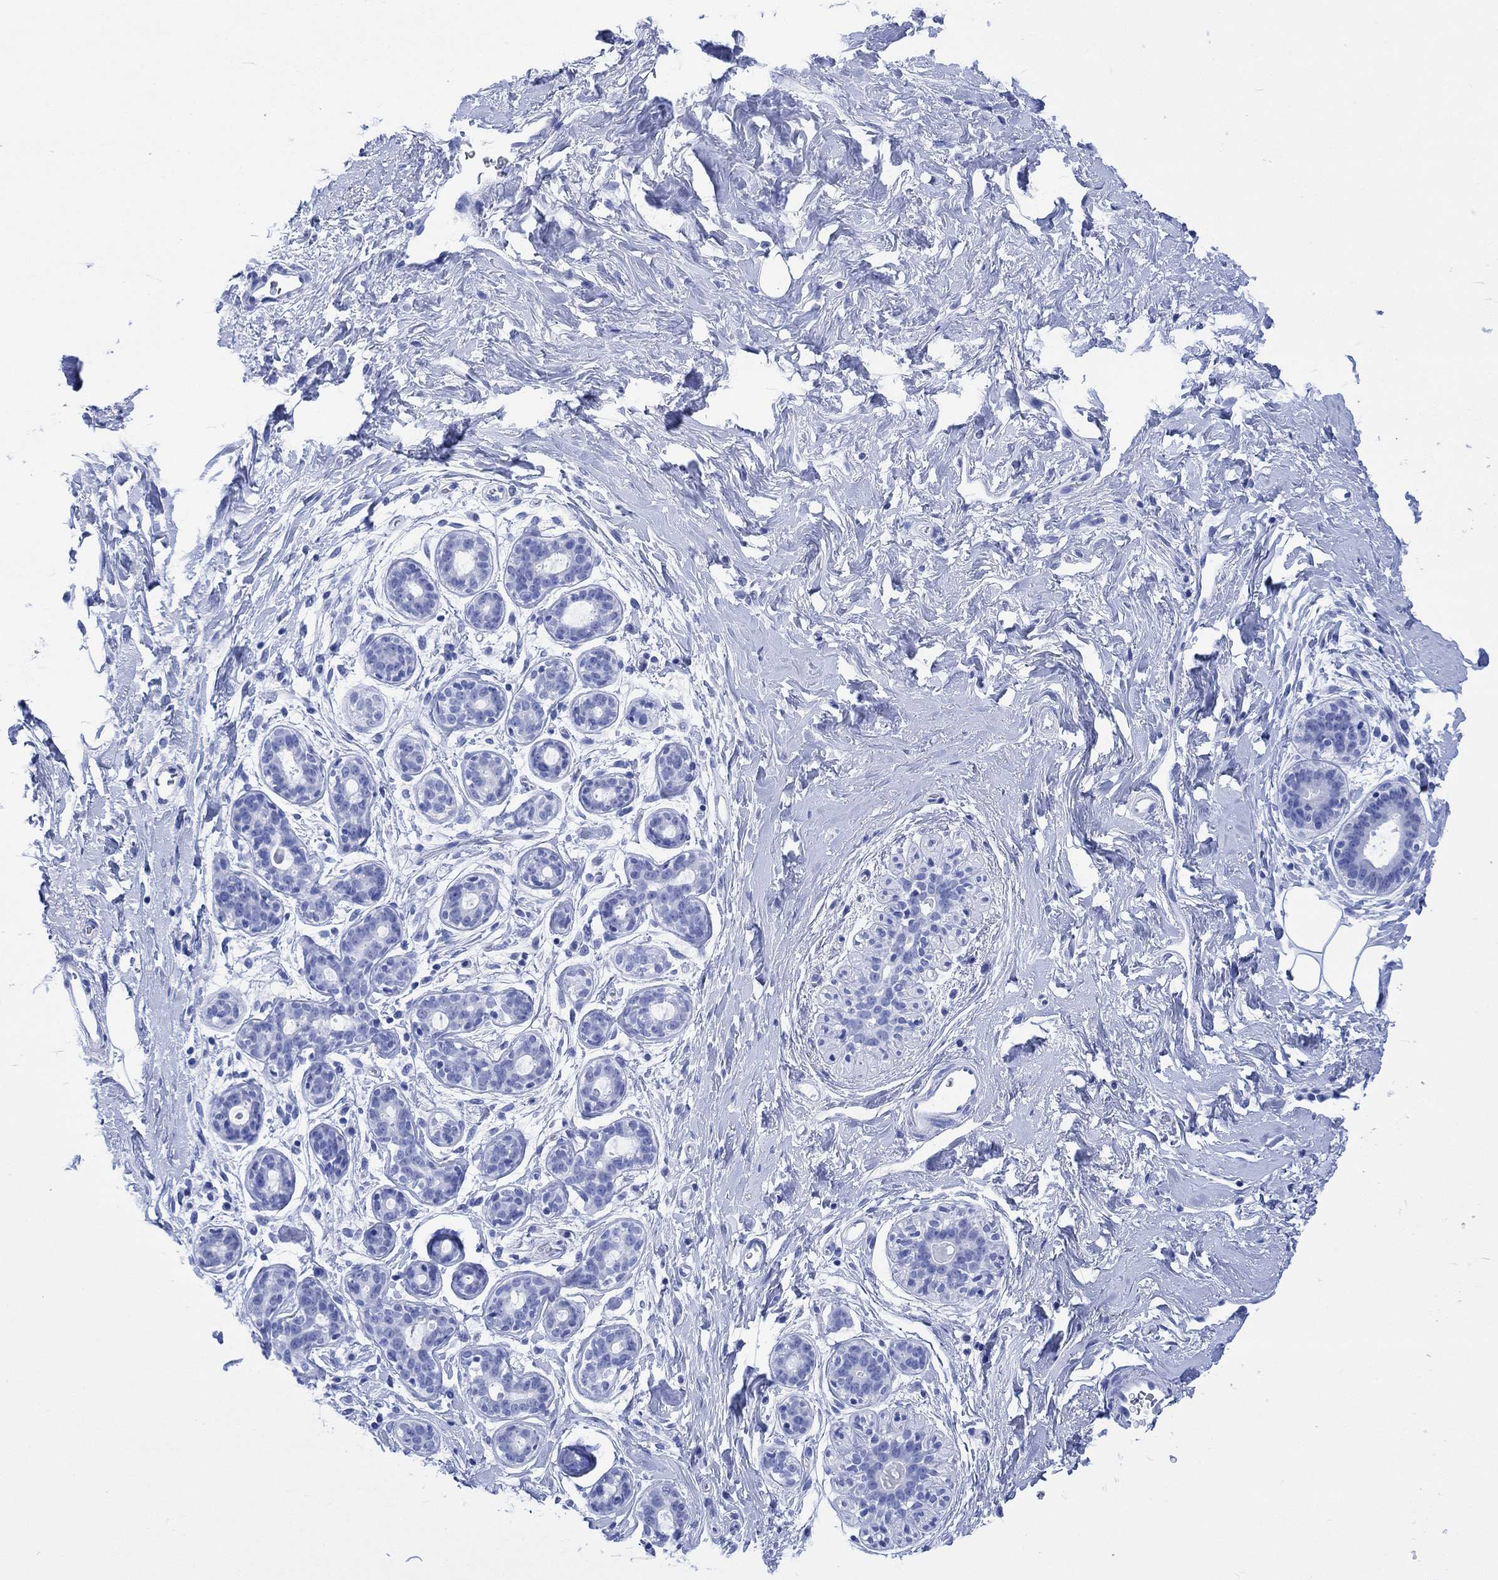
{"staining": {"intensity": "negative", "quantity": "none", "location": "none"}, "tissue": "breast", "cell_type": "Adipocytes", "image_type": "normal", "snomed": [{"axis": "morphology", "description": "Normal tissue, NOS"}, {"axis": "topography", "description": "Breast"}], "caption": "Immunohistochemistry (IHC) image of normal breast: breast stained with DAB shows no significant protein staining in adipocytes.", "gene": "CELF4", "patient": {"sex": "female", "age": 43}}